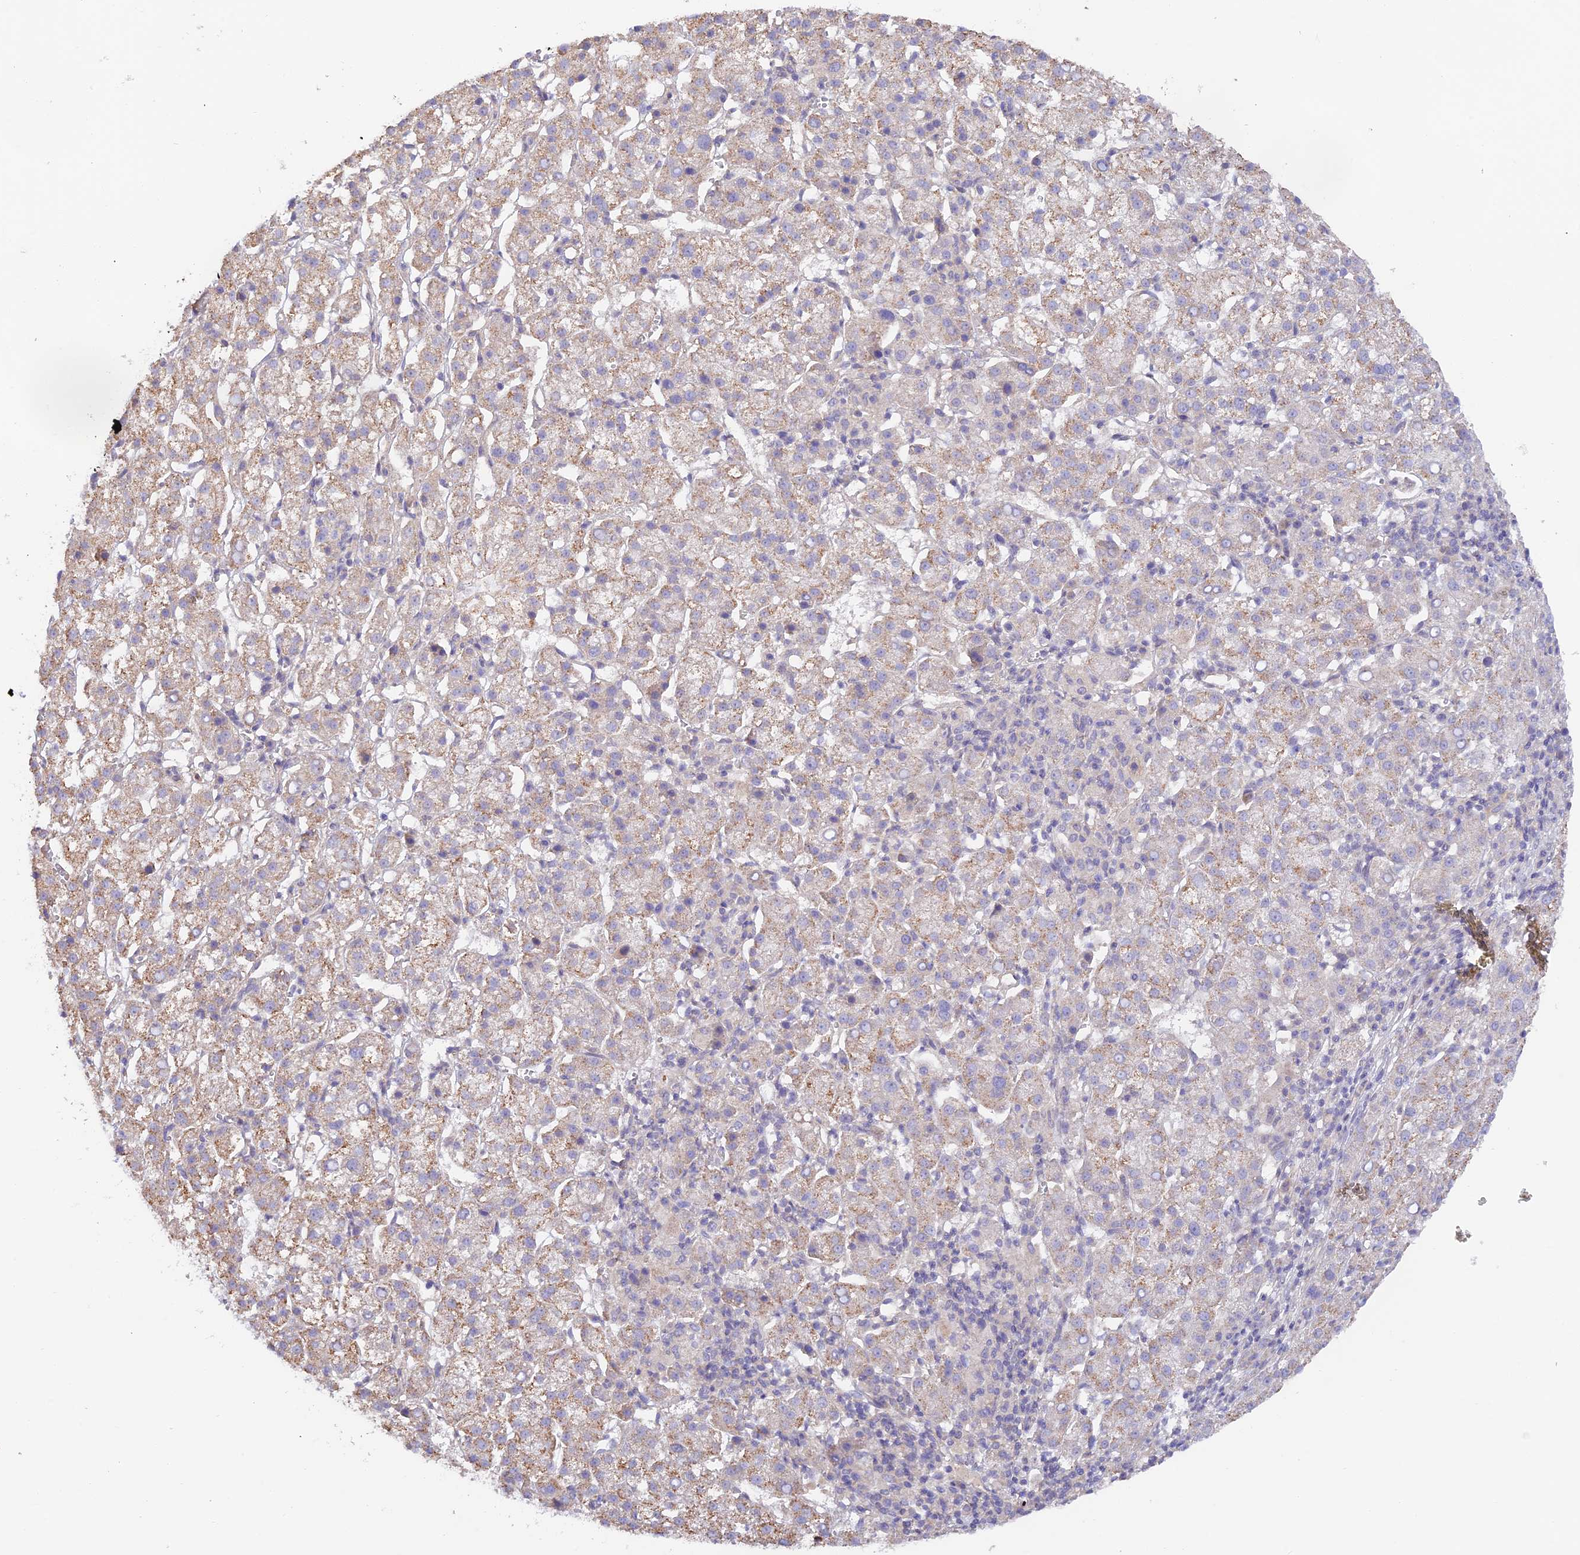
{"staining": {"intensity": "weak", "quantity": "25%-75%", "location": "cytoplasmic/membranous"}, "tissue": "liver cancer", "cell_type": "Tumor cells", "image_type": "cancer", "snomed": [{"axis": "morphology", "description": "Carcinoma, Hepatocellular, NOS"}, {"axis": "topography", "description": "Liver"}], "caption": "High-power microscopy captured an IHC micrograph of hepatocellular carcinoma (liver), revealing weak cytoplasmic/membranous positivity in approximately 25%-75% of tumor cells. The protein of interest is shown in brown color, while the nuclei are stained blue.", "gene": "CAMSAP3", "patient": {"sex": "female", "age": 58}}